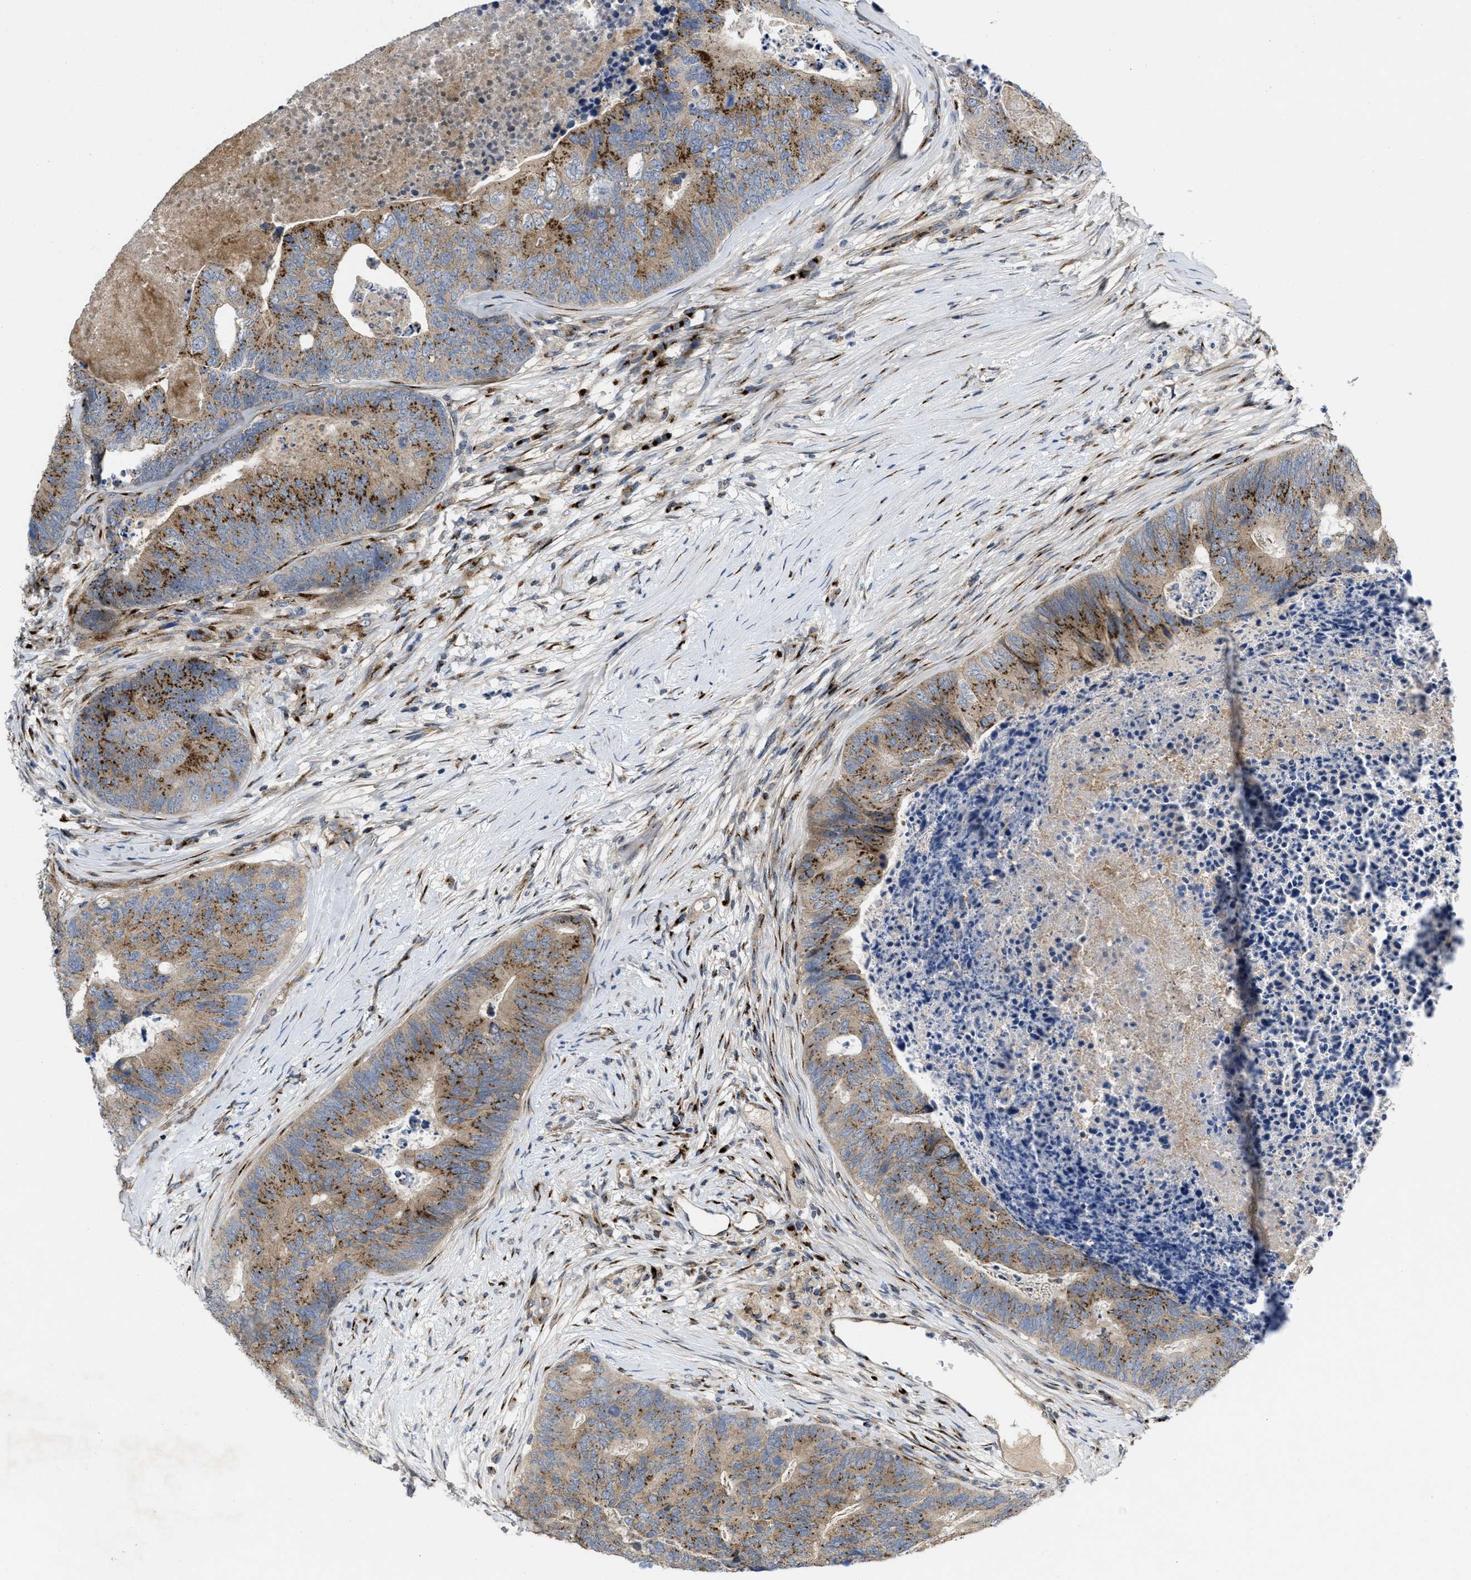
{"staining": {"intensity": "moderate", "quantity": "25%-75%", "location": "cytoplasmic/membranous"}, "tissue": "colorectal cancer", "cell_type": "Tumor cells", "image_type": "cancer", "snomed": [{"axis": "morphology", "description": "Adenocarcinoma, NOS"}, {"axis": "topography", "description": "Colon"}], "caption": "Colorectal cancer tissue shows moderate cytoplasmic/membranous positivity in about 25%-75% of tumor cells Using DAB (3,3'-diaminobenzidine) (brown) and hematoxylin (blue) stains, captured at high magnification using brightfield microscopy.", "gene": "ZNF70", "patient": {"sex": "female", "age": 67}}